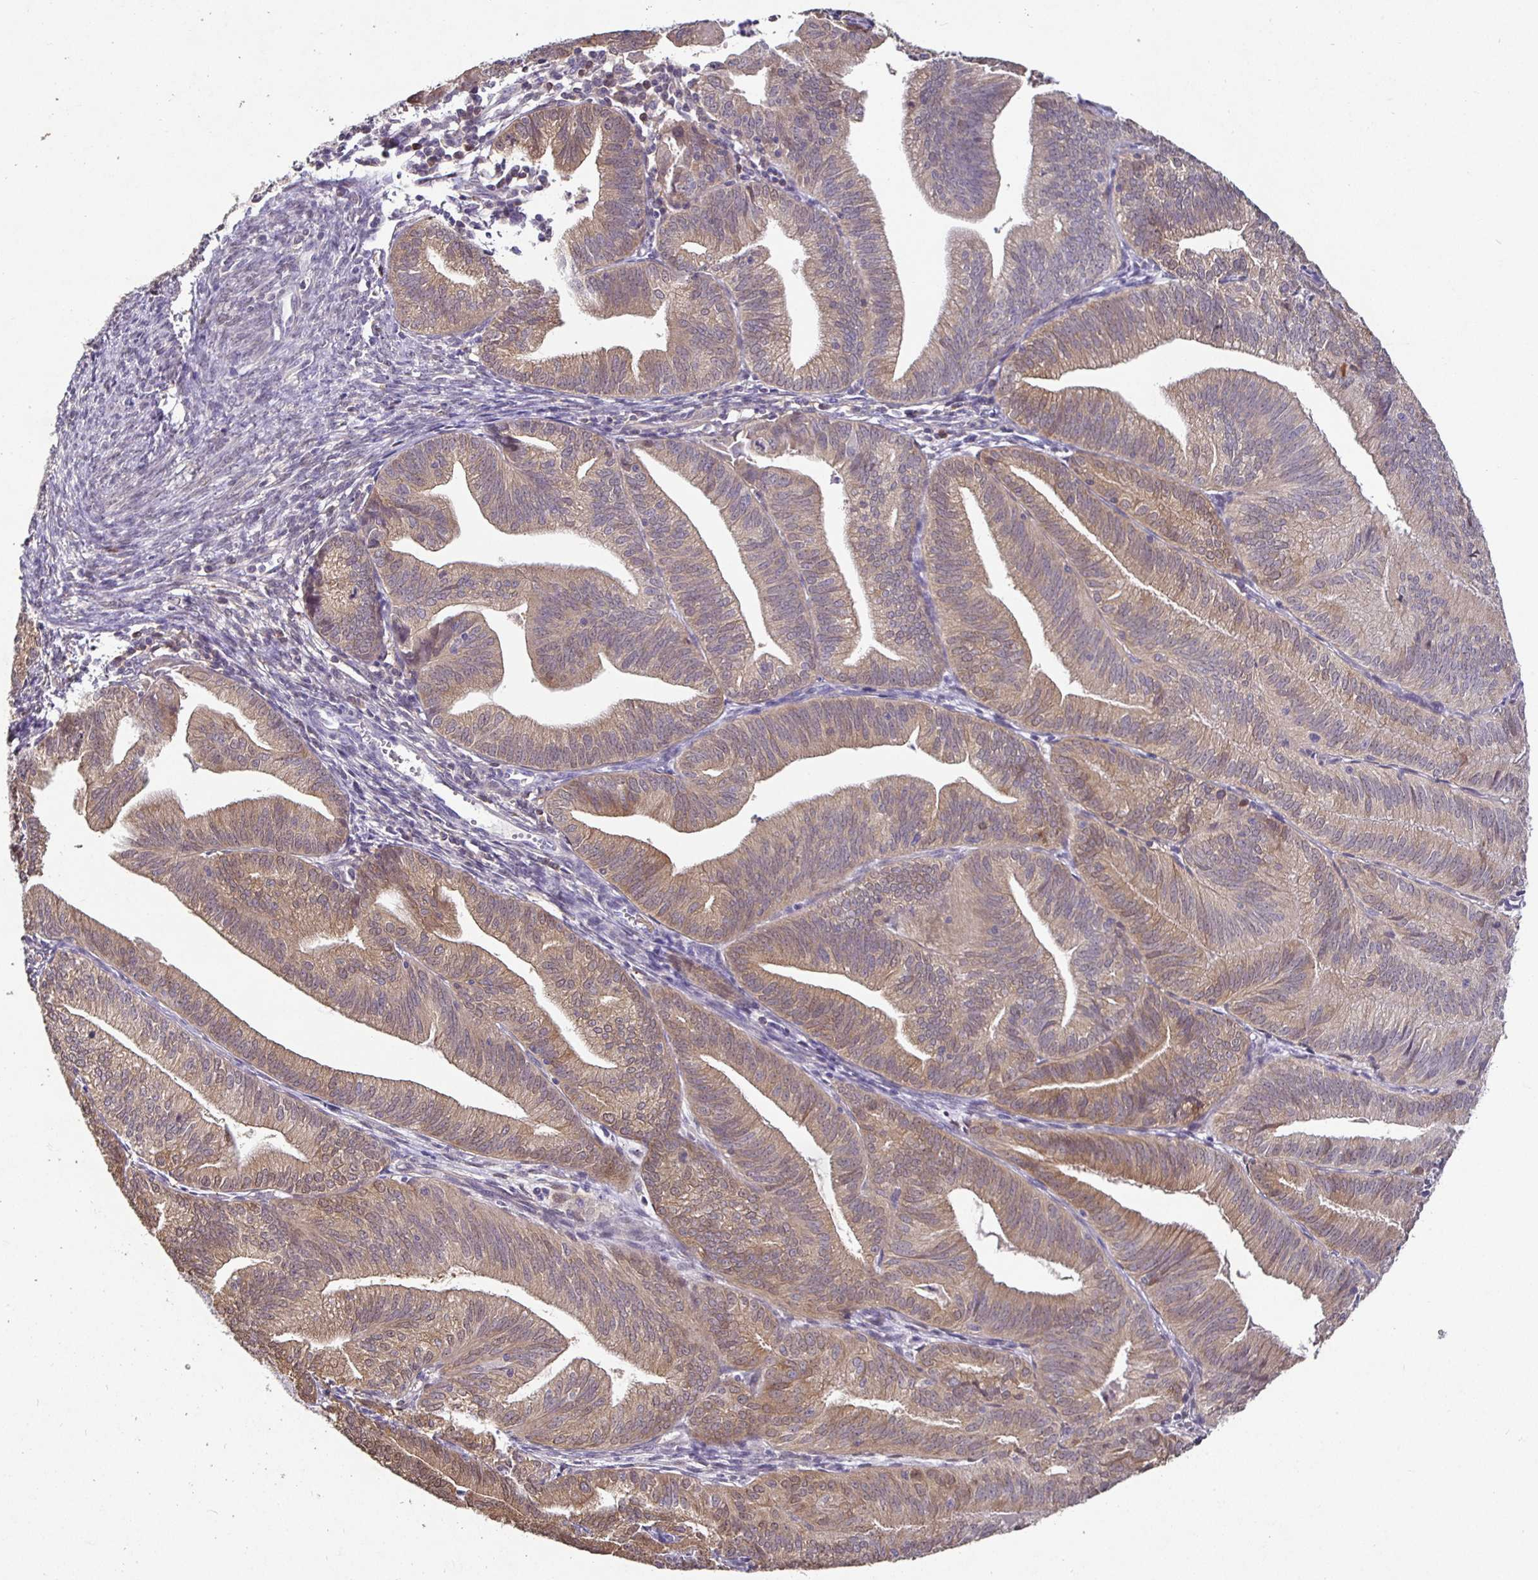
{"staining": {"intensity": "moderate", "quantity": "25%-75%", "location": "cytoplasmic/membranous,nuclear"}, "tissue": "endometrial cancer", "cell_type": "Tumor cells", "image_type": "cancer", "snomed": [{"axis": "morphology", "description": "Adenocarcinoma, NOS"}, {"axis": "topography", "description": "Endometrium"}], "caption": "This is a photomicrograph of immunohistochemistry (IHC) staining of endometrial cancer, which shows moderate expression in the cytoplasmic/membranous and nuclear of tumor cells.", "gene": "SHISA4", "patient": {"sex": "female", "age": 70}}